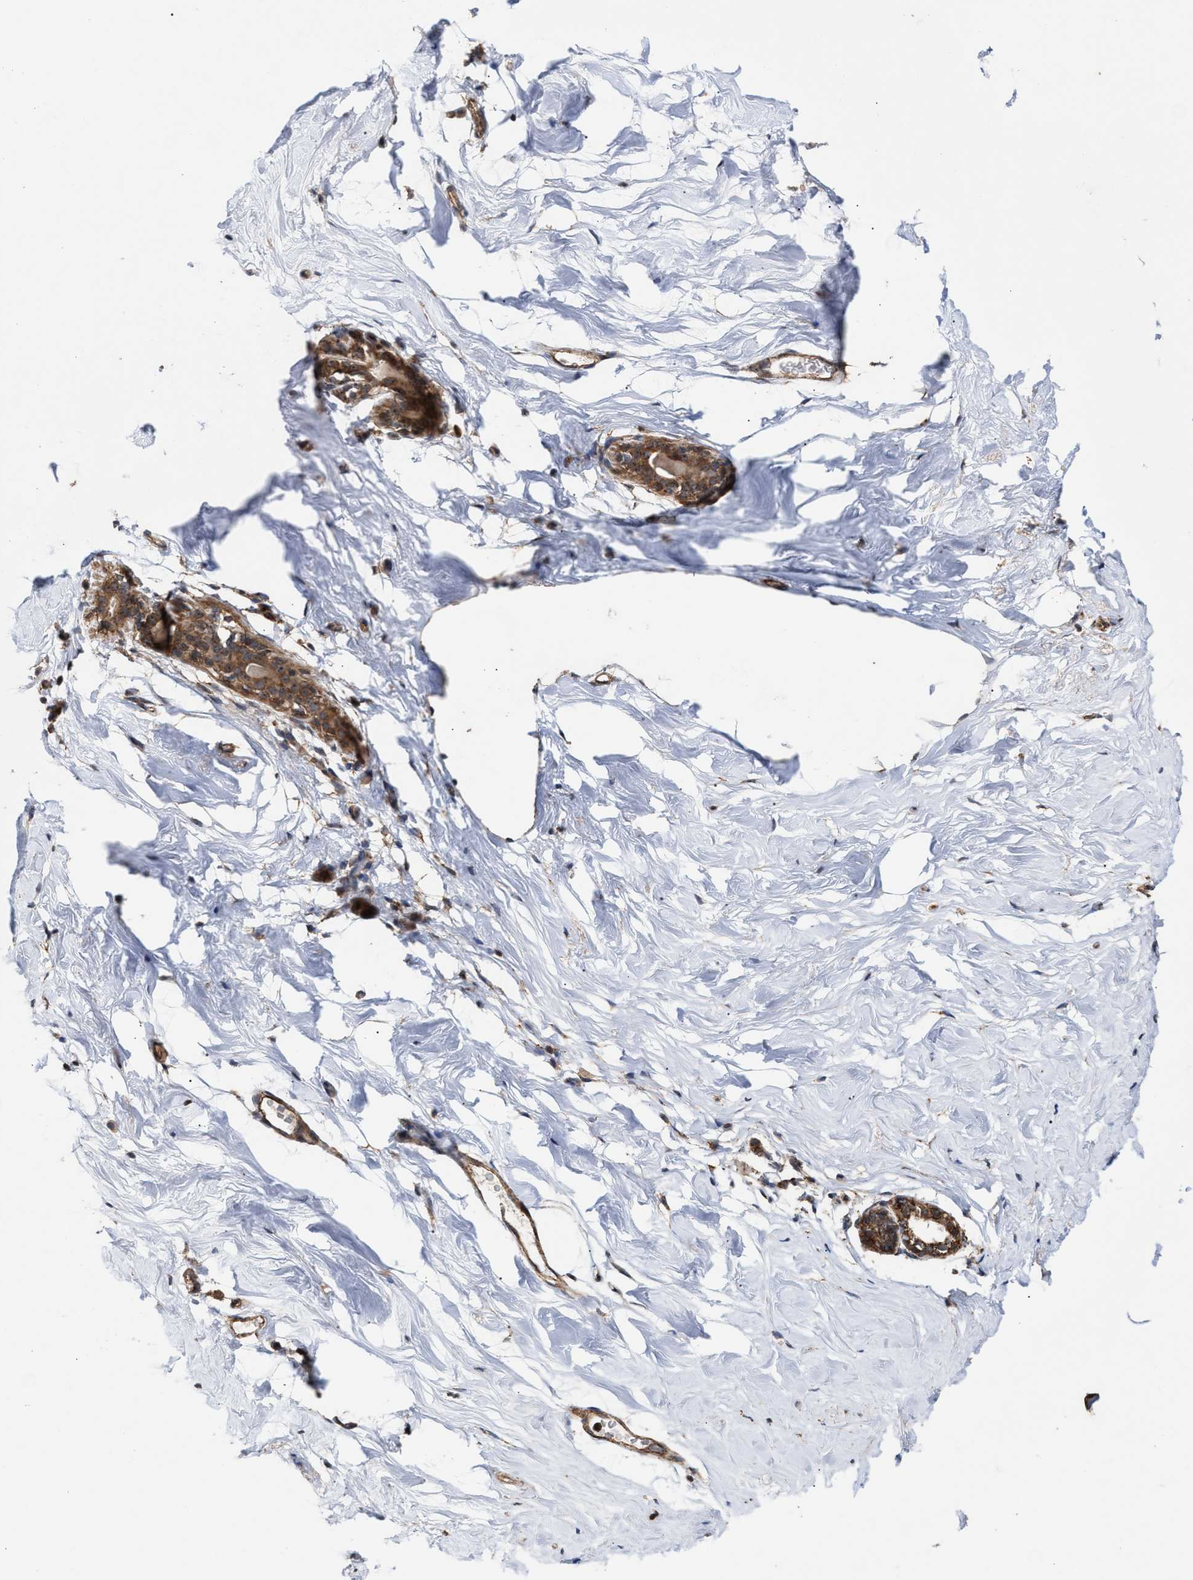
{"staining": {"intensity": "moderate", "quantity": "25%-75%", "location": "cytoplasmic/membranous"}, "tissue": "breast", "cell_type": "Adipocytes", "image_type": "normal", "snomed": [{"axis": "morphology", "description": "Normal tissue, NOS"}, {"axis": "topography", "description": "Breast"}], "caption": "Moderate cytoplasmic/membranous positivity is identified in about 25%-75% of adipocytes in unremarkable breast.", "gene": "EXOSC2", "patient": {"sex": "female", "age": 62}}